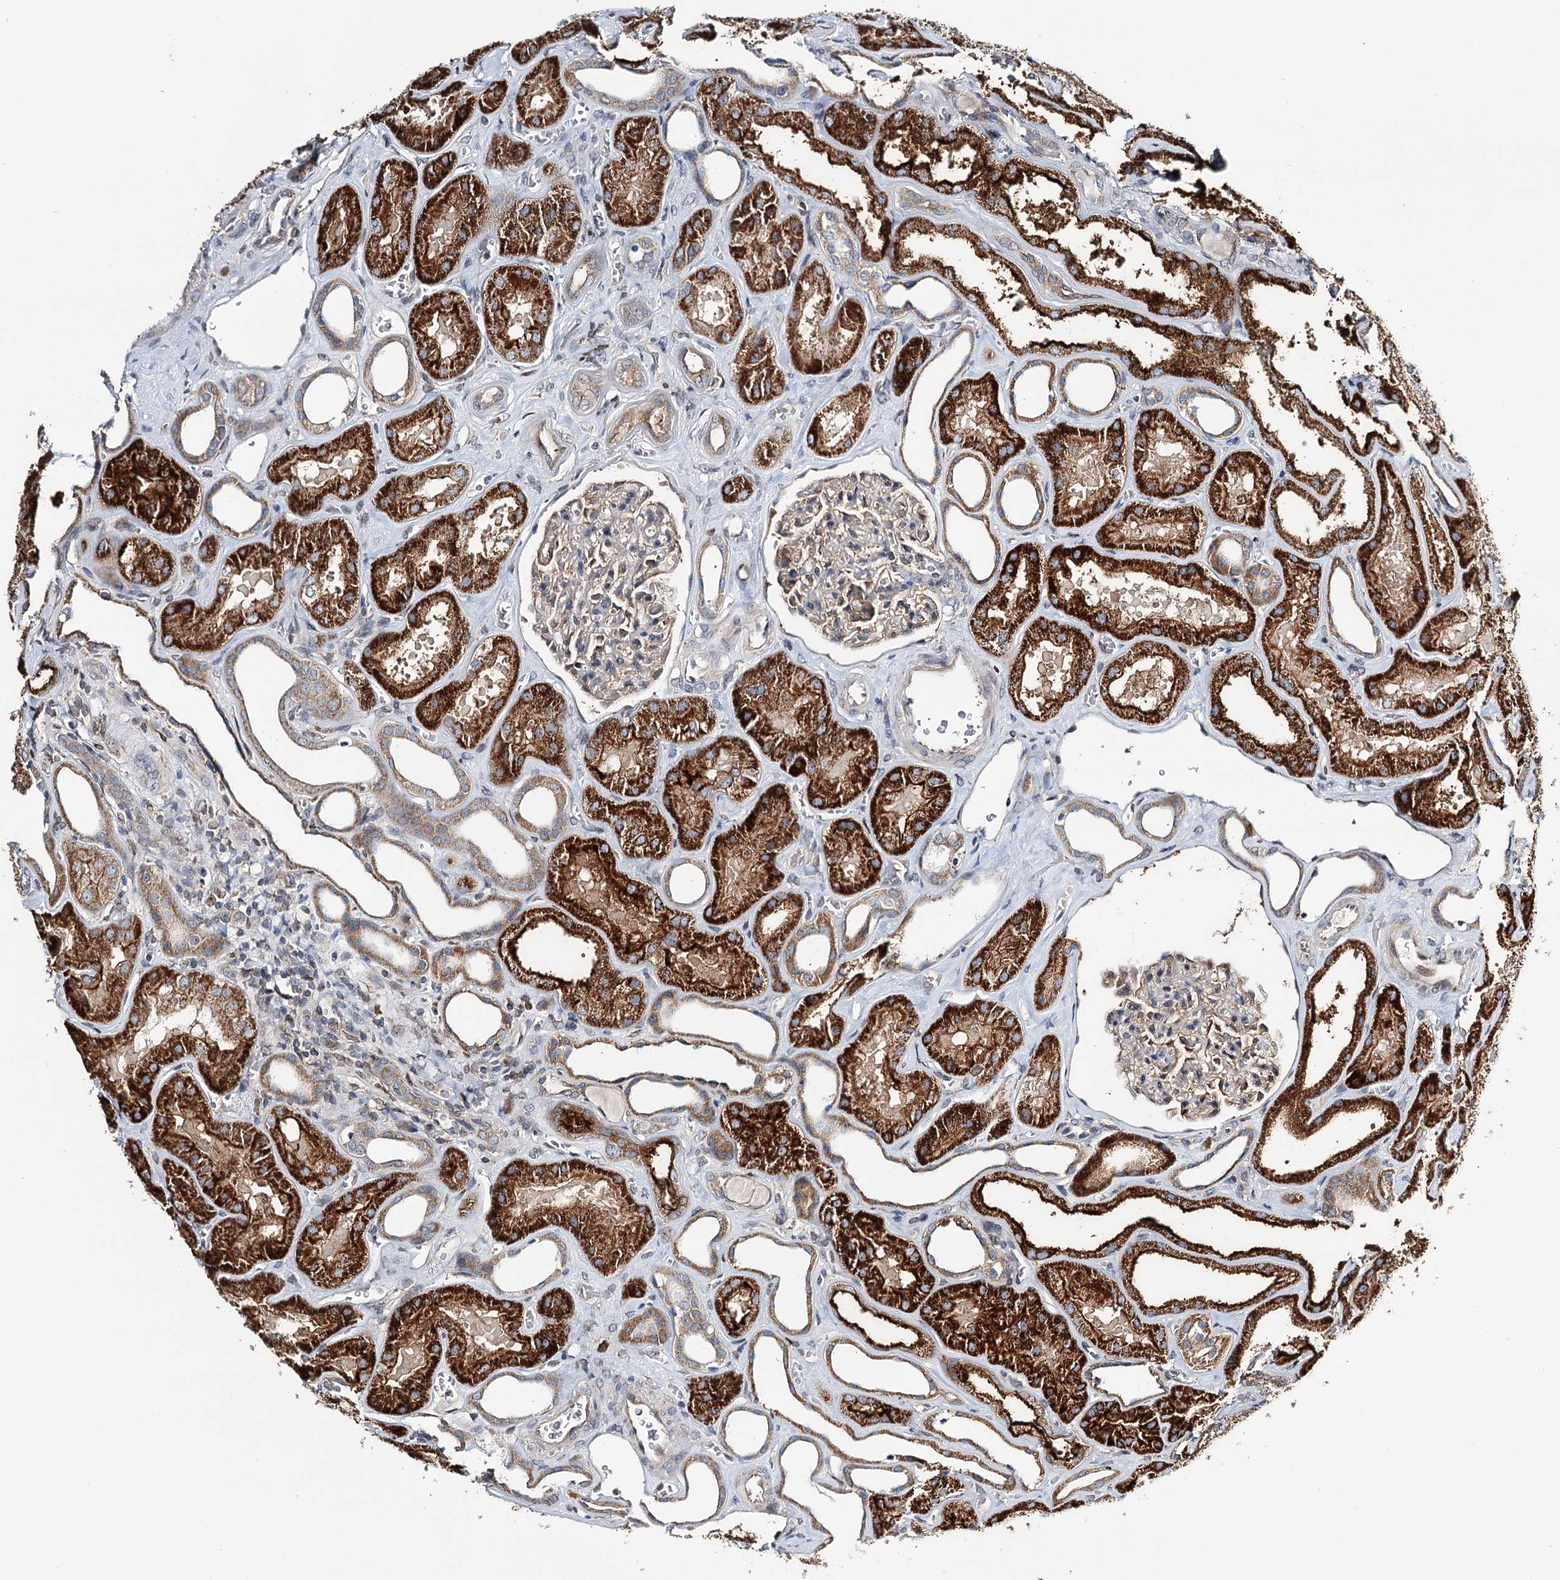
{"staining": {"intensity": "weak", "quantity": "<25%", "location": "cytoplasmic/membranous"}, "tissue": "kidney", "cell_type": "Cells in glomeruli", "image_type": "normal", "snomed": [{"axis": "morphology", "description": "Normal tissue, NOS"}, {"axis": "morphology", "description": "Adenocarcinoma, NOS"}, {"axis": "topography", "description": "Kidney"}], "caption": "High power microscopy image of an immunohistochemistry photomicrograph of normal kidney, revealing no significant expression in cells in glomeruli.", "gene": "CFAP46", "patient": {"sex": "female", "age": 68}}